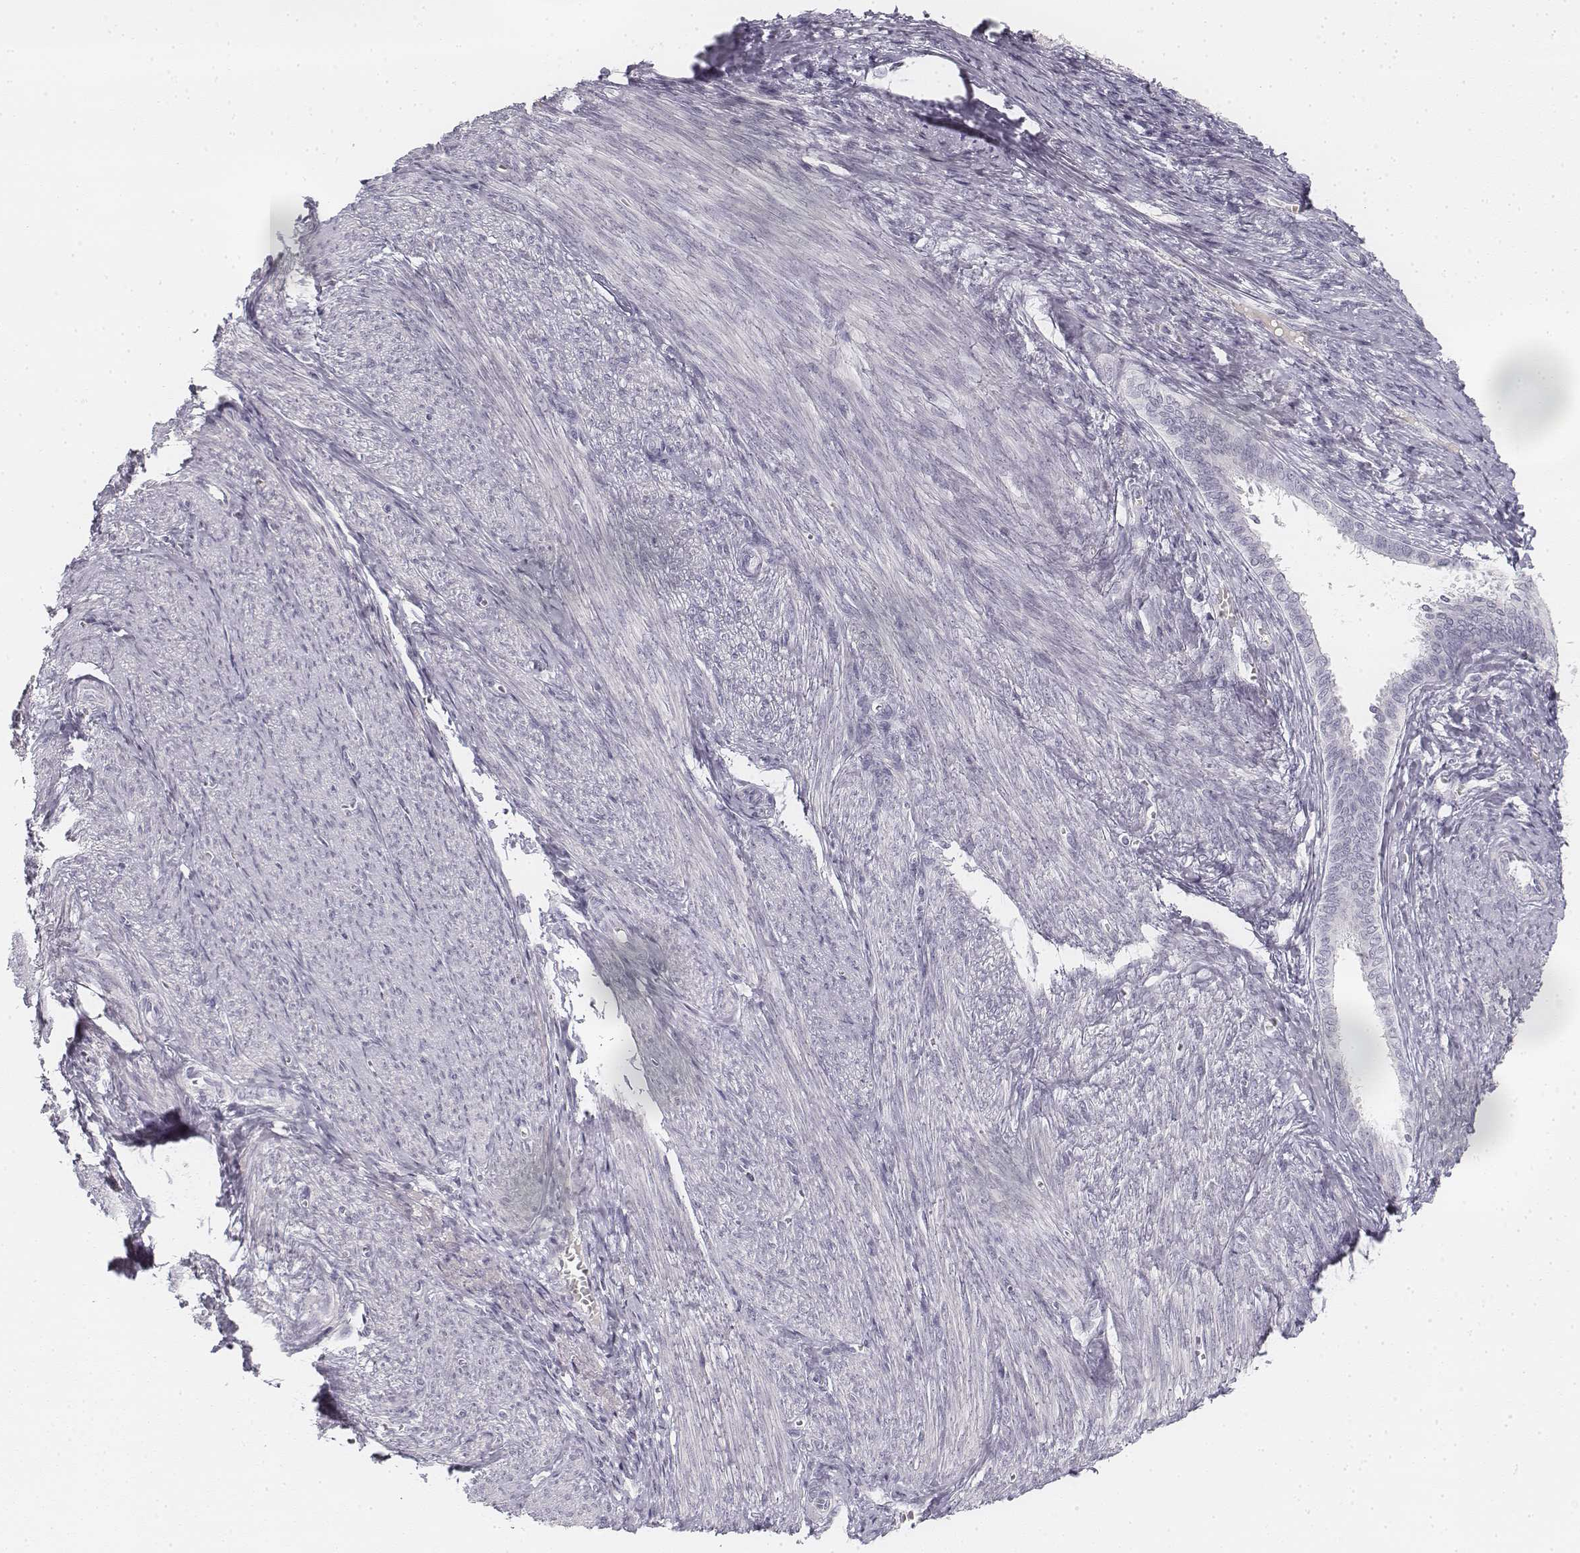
{"staining": {"intensity": "negative", "quantity": "none", "location": "none"}, "tissue": "endometrial cancer", "cell_type": "Tumor cells", "image_type": "cancer", "snomed": [{"axis": "morphology", "description": "Adenocarcinoma, NOS"}, {"axis": "topography", "description": "Endometrium"}], "caption": "A micrograph of human endometrial adenocarcinoma is negative for staining in tumor cells. The staining was performed using DAB to visualize the protein expression in brown, while the nuclei were stained in blue with hematoxylin (Magnification: 20x).", "gene": "DSG4", "patient": {"sex": "female", "age": 58}}